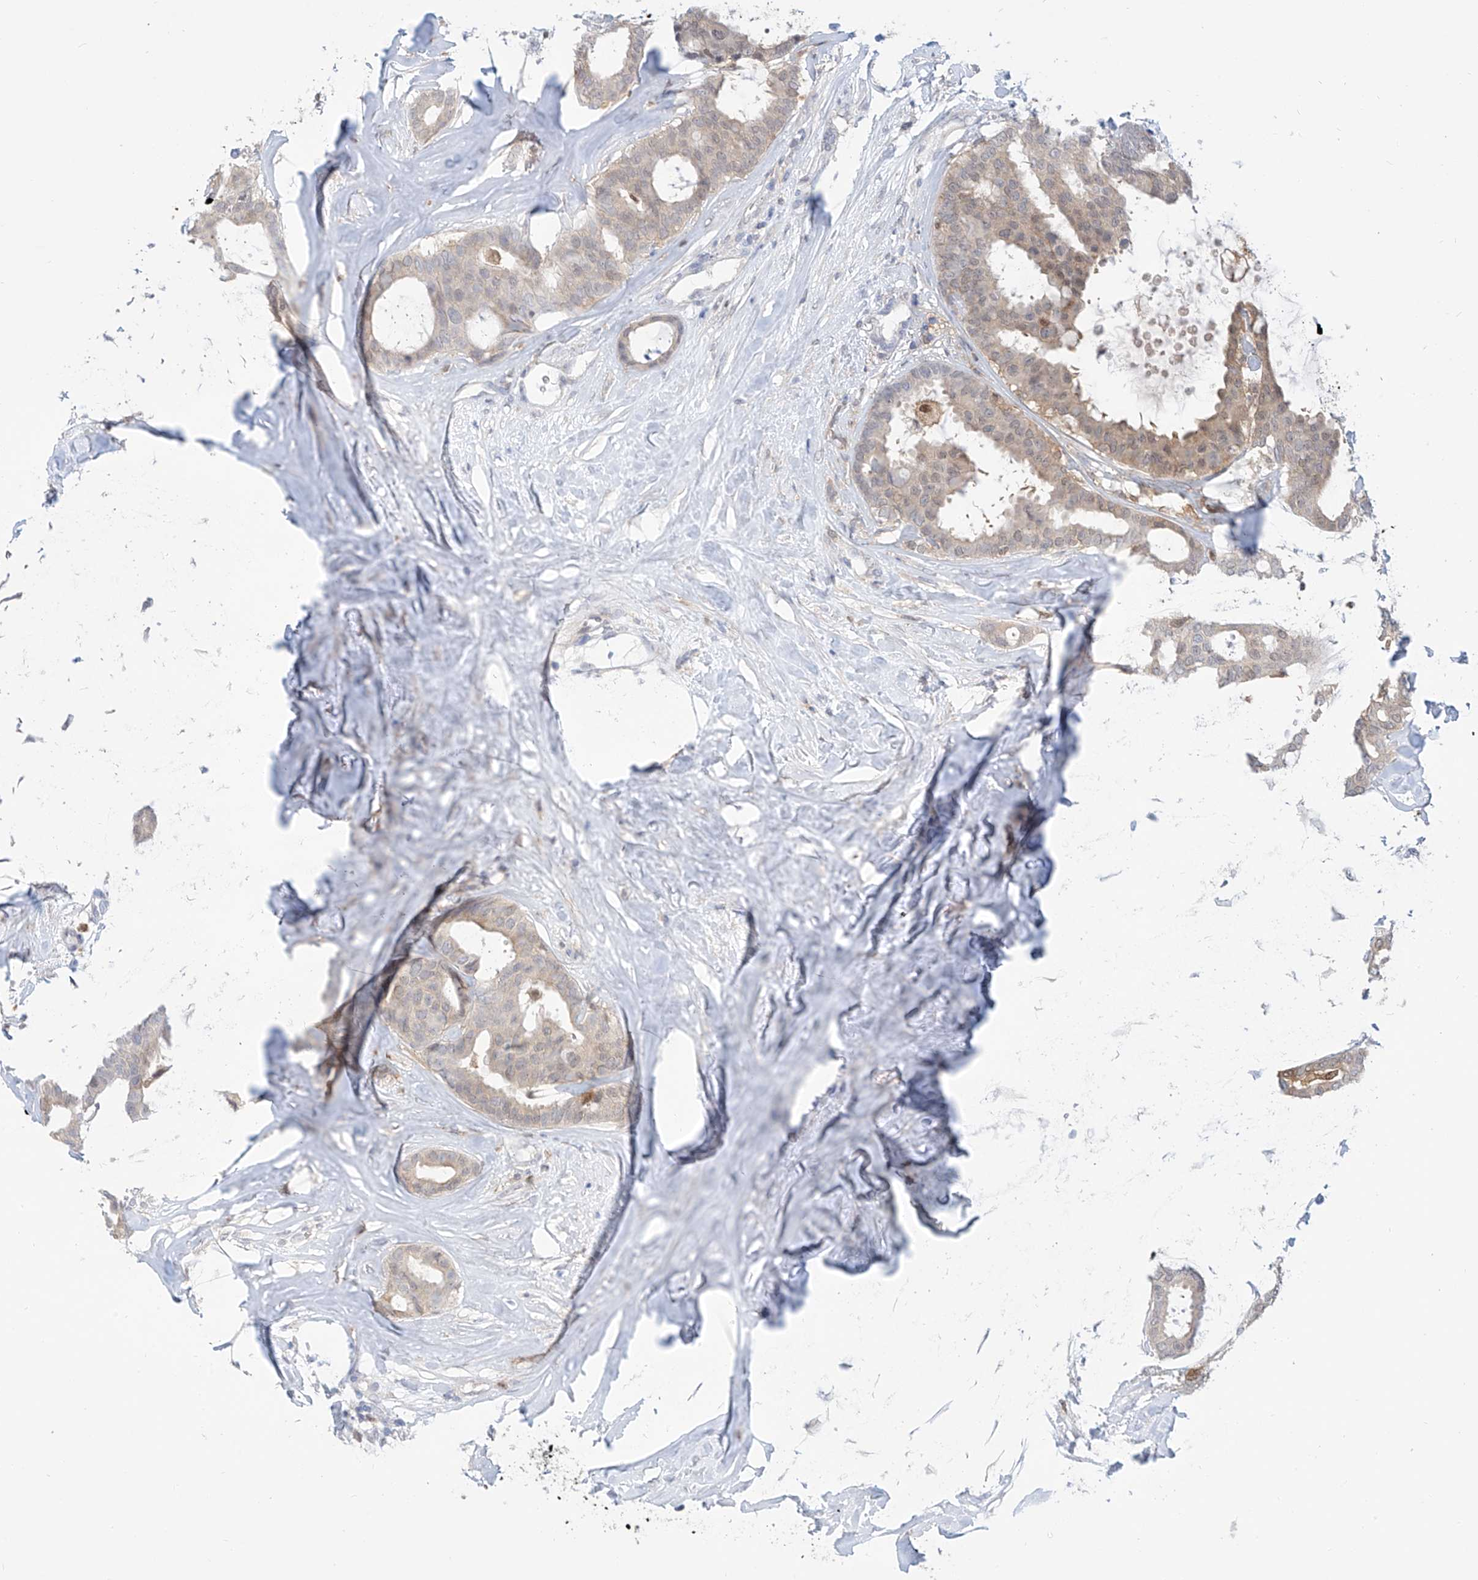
{"staining": {"intensity": "weak", "quantity": "<25%", "location": "cytoplasmic/membranous,nuclear"}, "tissue": "breast cancer", "cell_type": "Tumor cells", "image_type": "cancer", "snomed": [{"axis": "morphology", "description": "Duct carcinoma"}, {"axis": "topography", "description": "Breast"}], "caption": "A high-resolution micrograph shows IHC staining of breast cancer, which exhibits no significant expression in tumor cells.", "gene": "PDXK", "patient": {"sex": "female", "age": 75}}